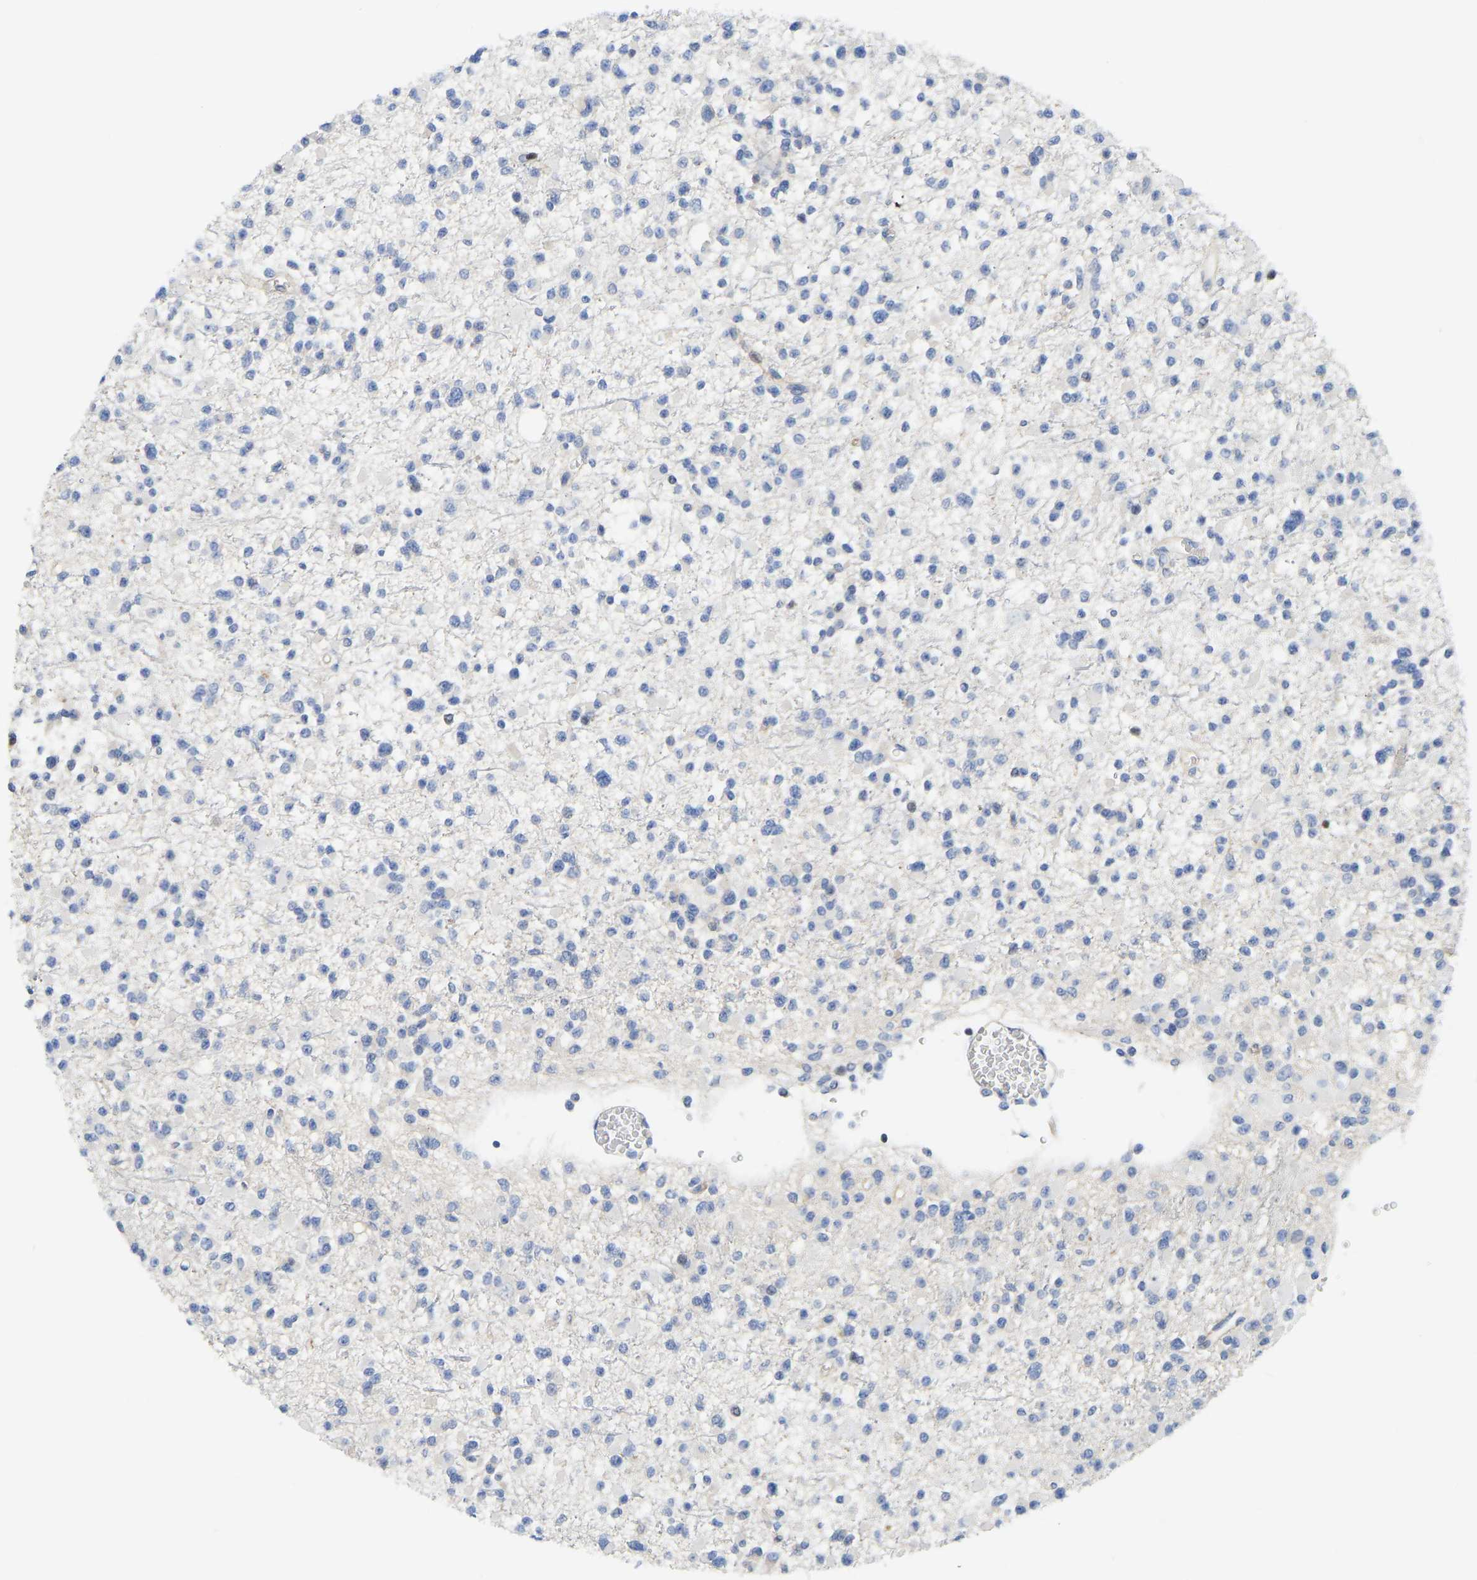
{"staining": {"intensity": "negative", "quantity": "none", "location": "none"}, "tissue": "glioma", "cell_type": "Tumor cells", "image_type": "cancer", "snomed": [{"axis": "morphology", "description": "Glioma, malignant, Low grade"}, {"axis": "topography", "description": "Brain"}], "caption": "Immunohistochemistry photomicrograph of neoplastic tissue: malignant glioma (low-grade) stained with DAB (3,3'-diaminobenzidine) exhibits no significant protein staining in tumor cells. (DAB immunohistochemistry with hematoxylin counter stain).", "gene": "HDAC5", "patient": {"sex": "female", "age": 22}}